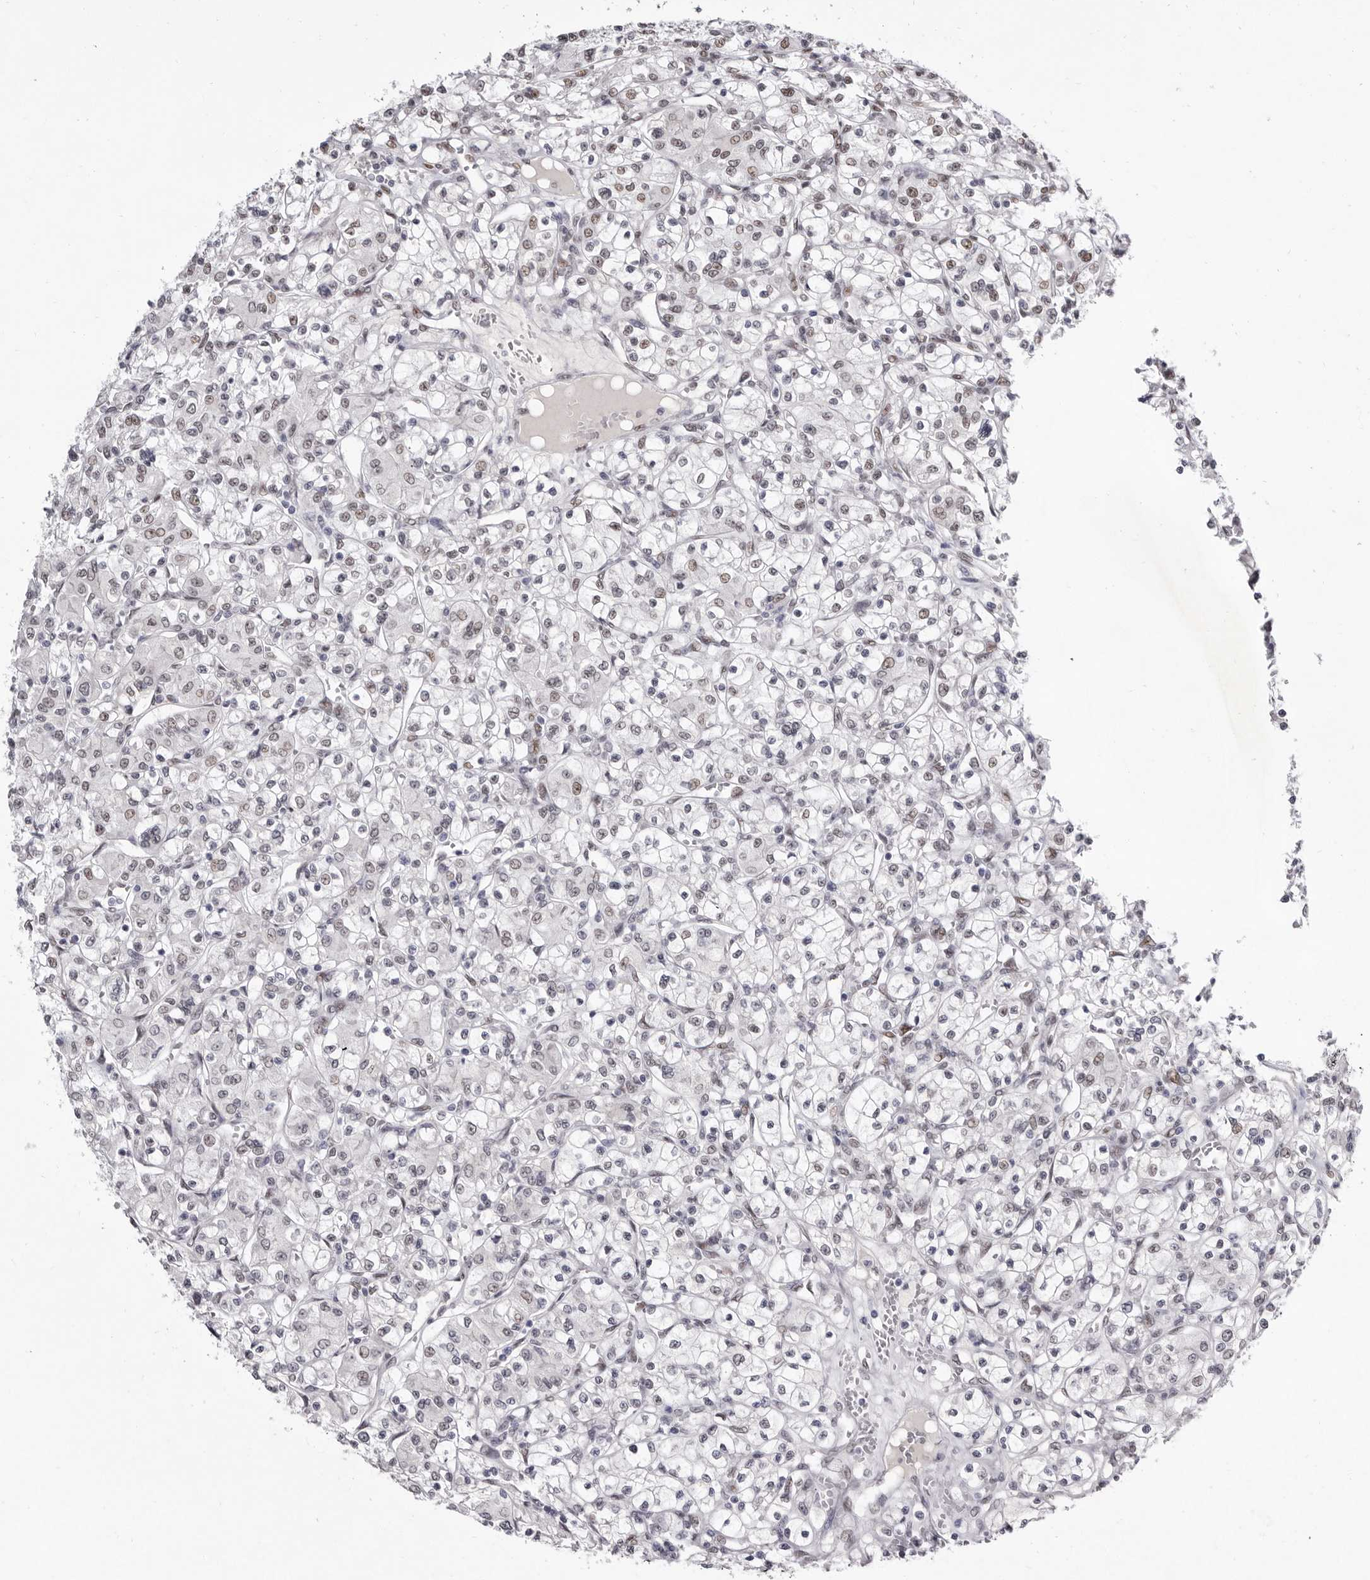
{"staining": {"intensity": "weak", "quantity": "<25%", "location": "nuclear"}, "tissue": "renal cancer", "cell_type": "Tumor cells", "image_type": "cancer", "snomed": [{"axis": "morphology", "description": "Adenocarcinoma, NOS"}, {"axis": "topography", "description": "Kidney"}], "caption": "Tumor cells are negative for protein expression in human adenocarcinoma (renal).", "gene": "ZNF326", "patient": {"sex": "female", "age": 59}}